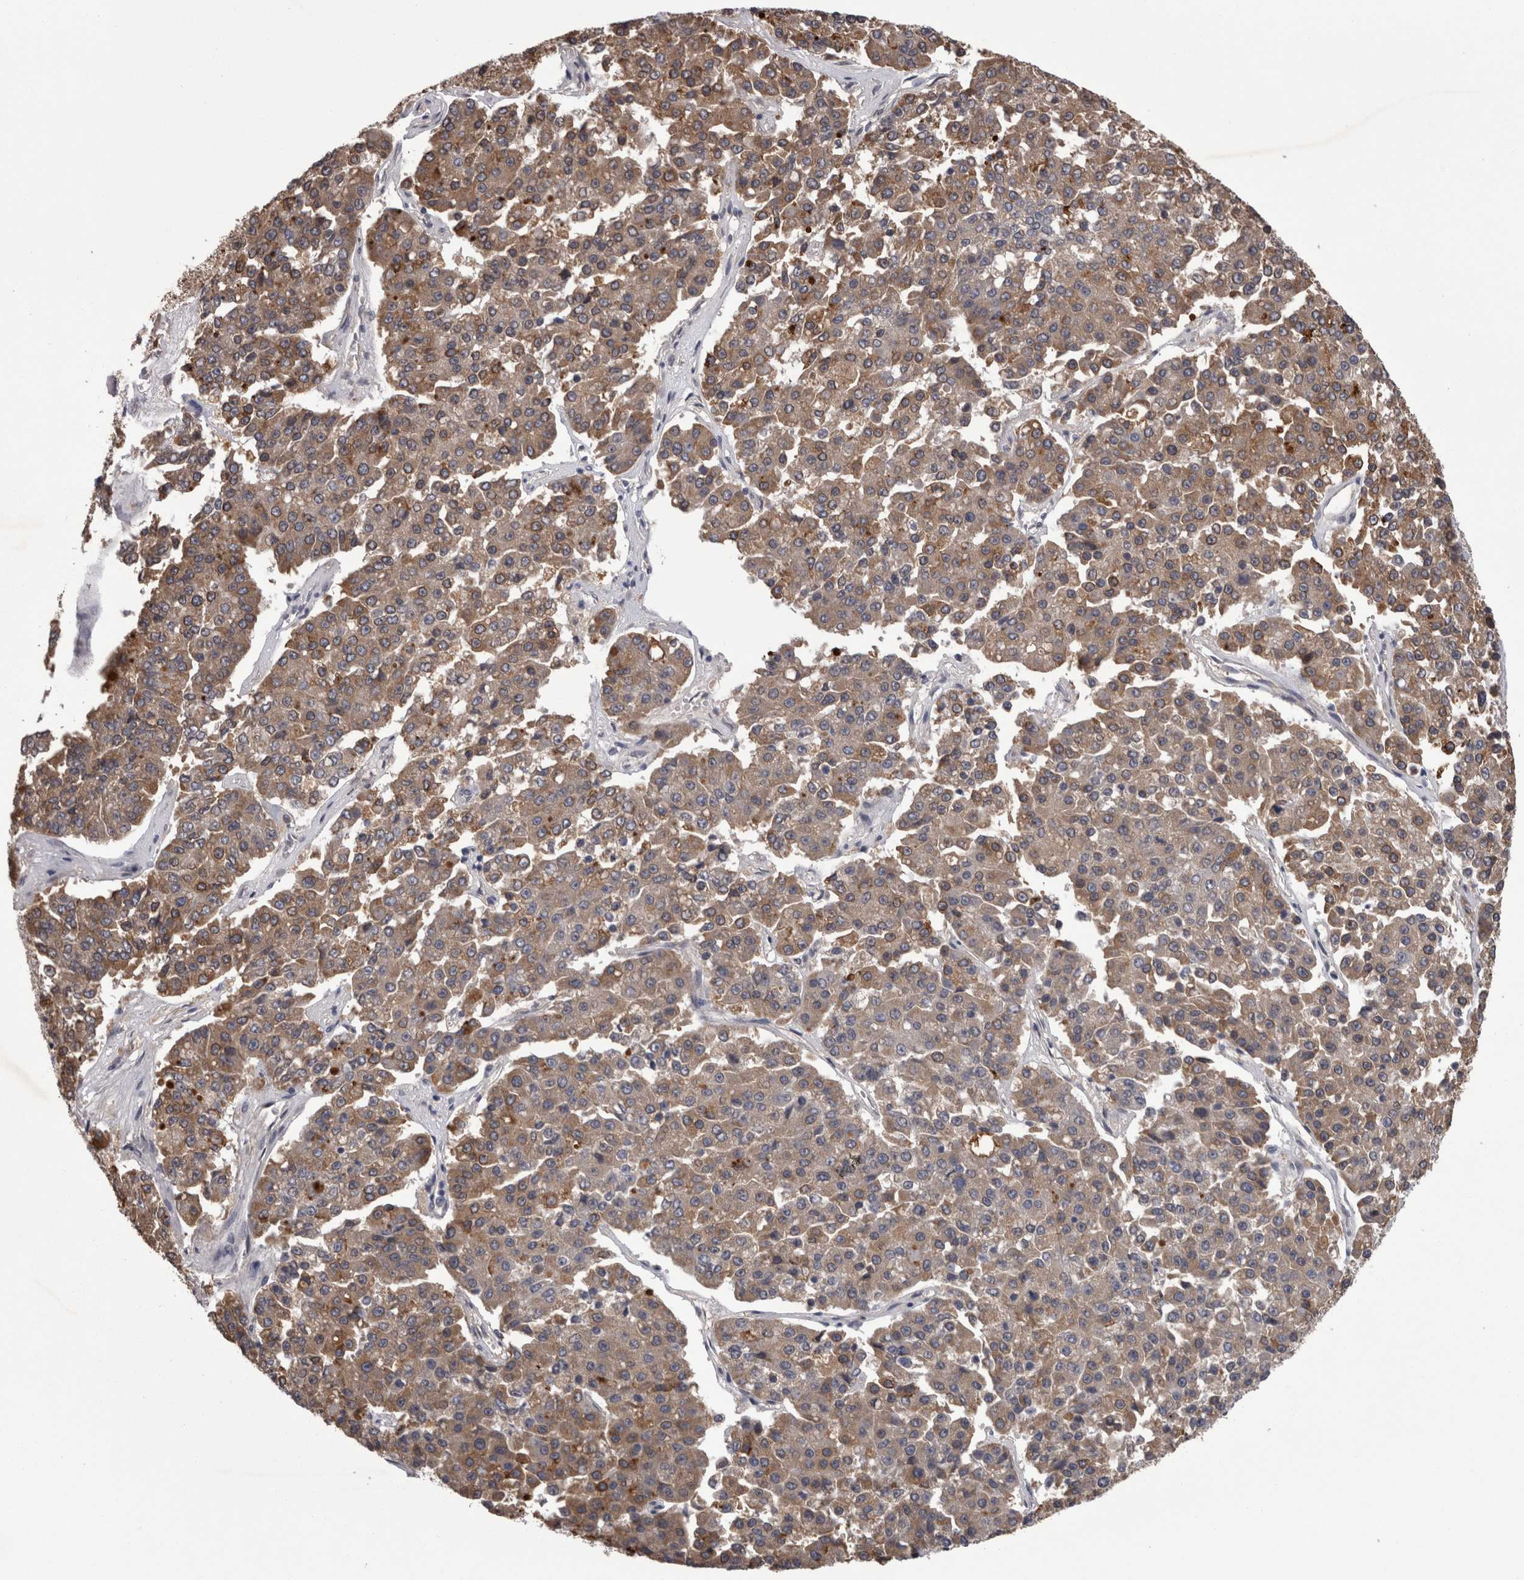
{"staining": {"intensity": "moderate", "quantity": ">75%", "location": "cytoplasmic/membranous"}, "tissue": "pancreatic cancer", "cell_type": "Tumor cells", "image_type": "cancer", "snomed": [{"axis": "morphology", "description": "Adenocarcinoma, NOS"}, {"axis": "topography", "description": "Pancreas"}], "caption": "Immunohistochemistry image of neoplastic tissue: pancreatic cancer (adenocarcinoma) stained using immunohistochemistry demonstrates medium levels of moderate protein expression localized specifically in the cytoplasmic/membranous of tumor cells, appearing as a cytoplasmic/membranous brown color.", "gene": "PON3", "patient": {"sex": "male", "age": 50}}